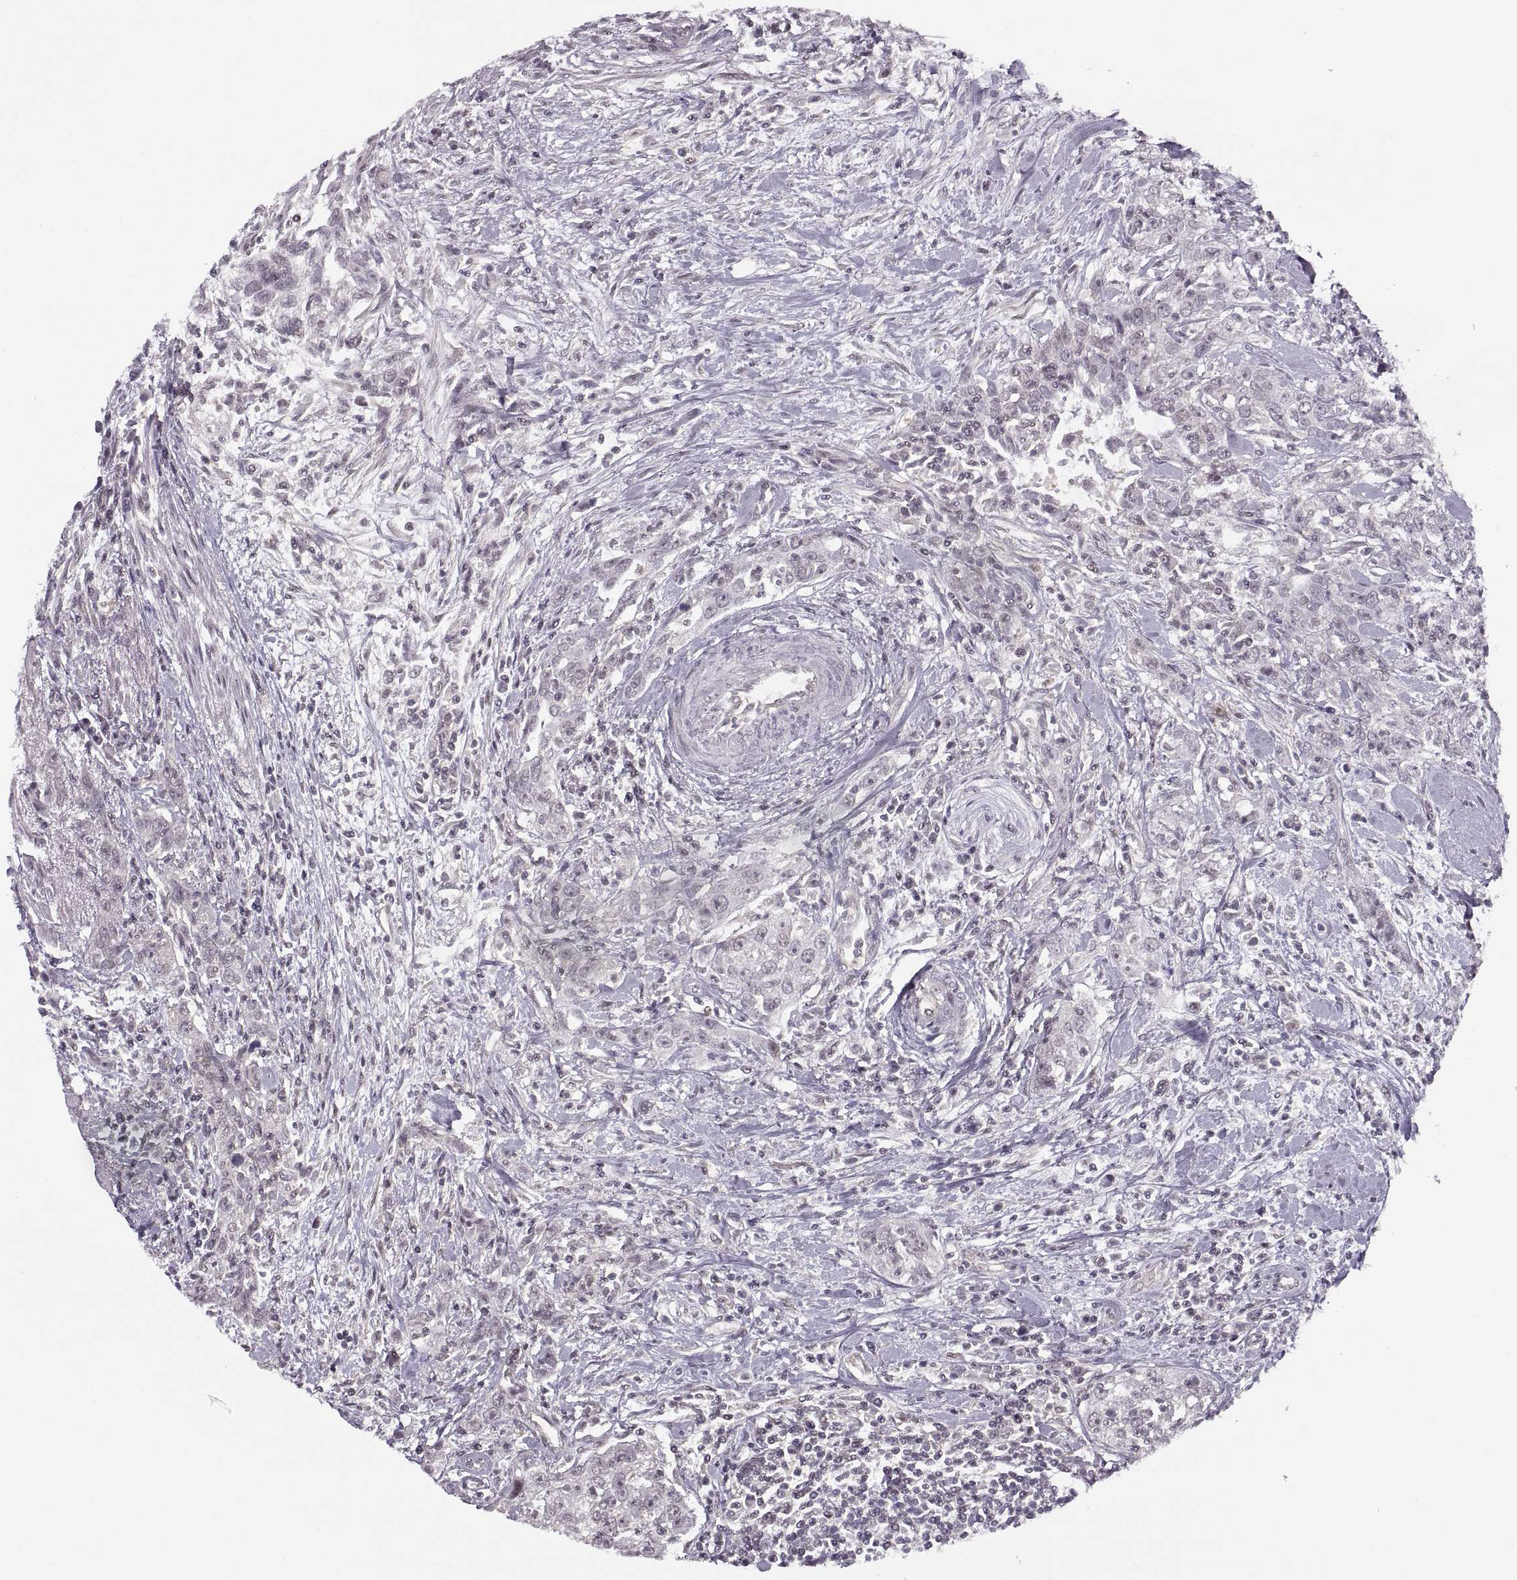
{"staining": {"intensity": "negative", "quantity": "none", "location": "none"}, "tissue": "urothelial cancer", "cell_type": "Tumor cells", "image_type": "cancer", "snomed": [{"axis": "morphology", "description": "Urothelial carcinoma, High grade"}, {"axis": "topography", "description": "Urinary bladder"}], "caption": "Human urothelial cancer stained for a protein using immunohistochemistry (IHC) reveals no positivity in tumor cells.", "gene": "LUZP2", "patient": {"sex": "male", "age": 83}}